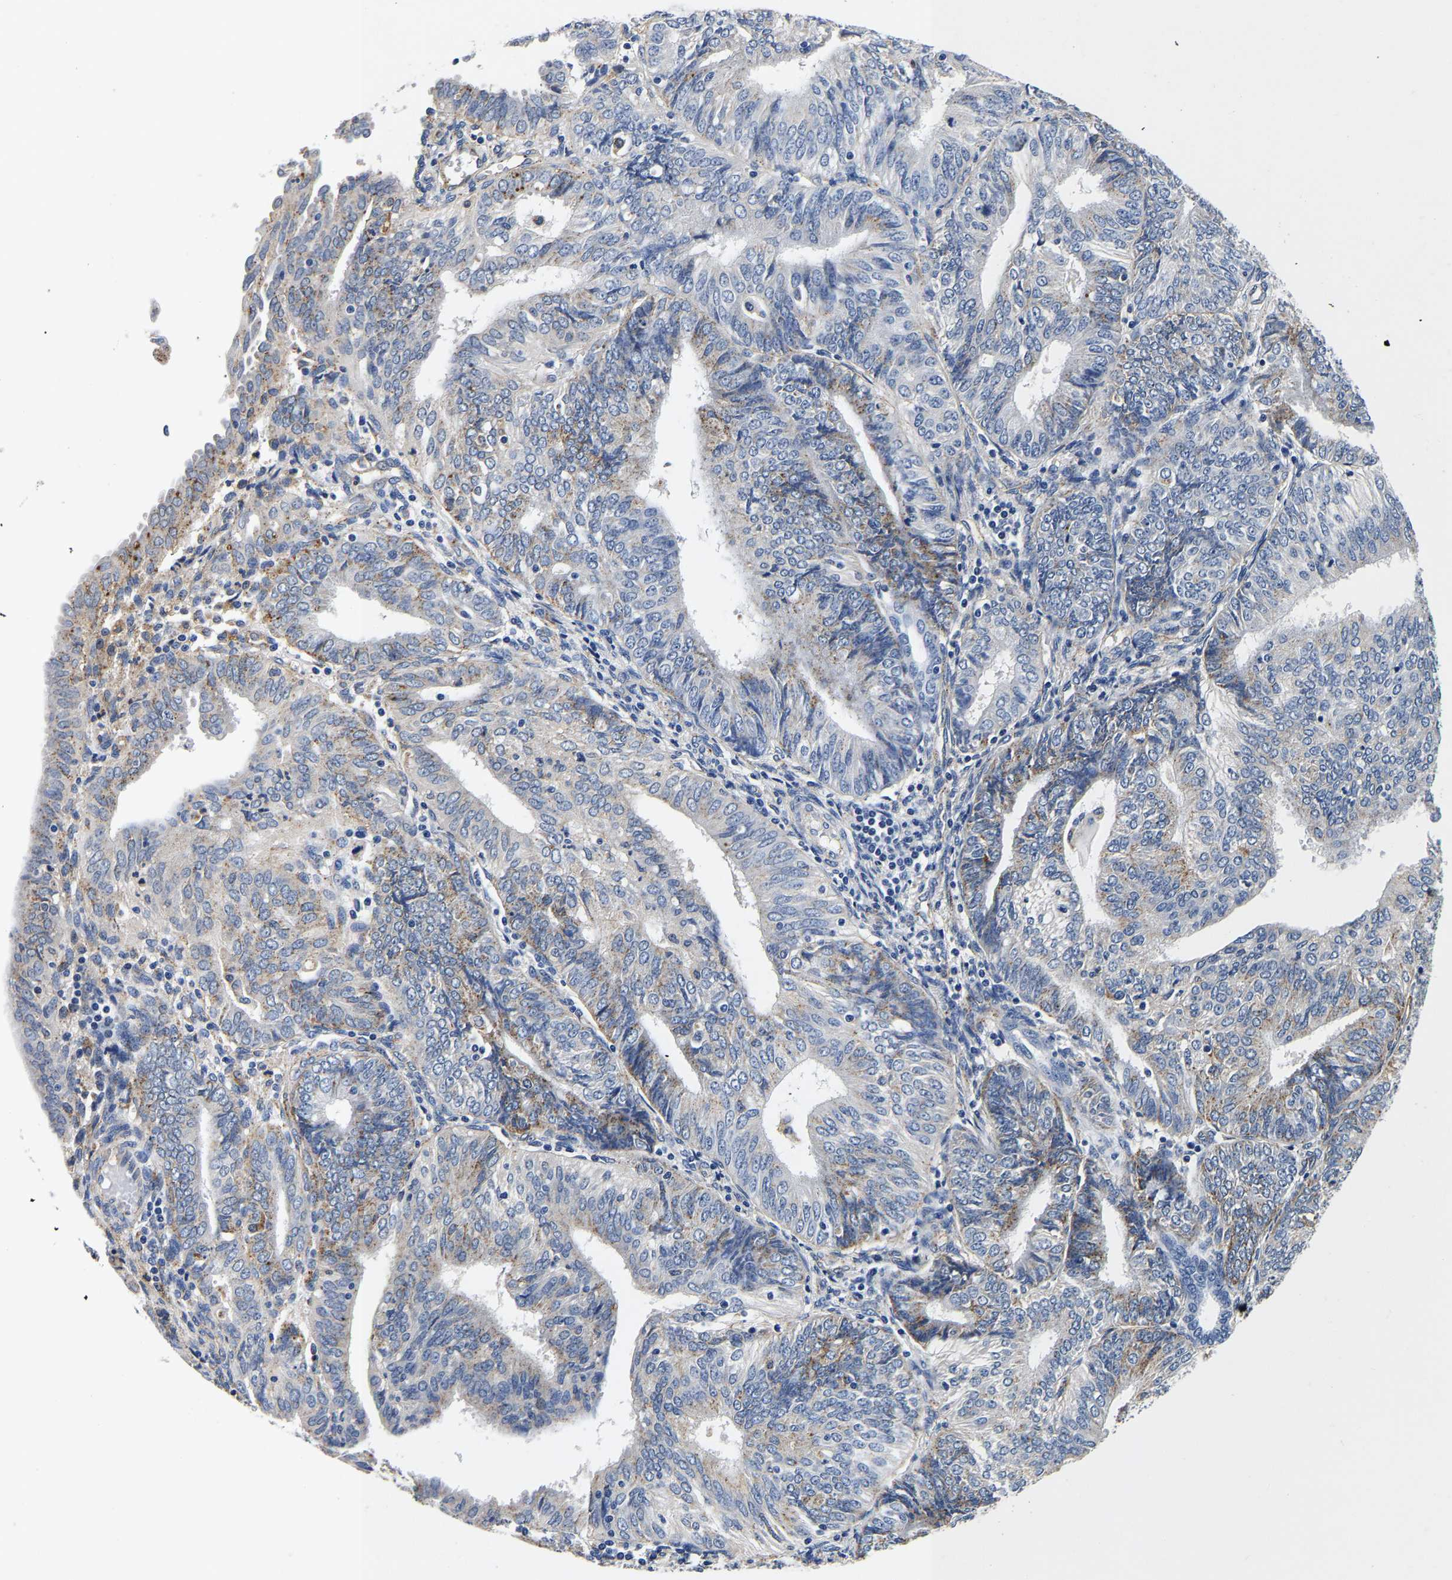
{"staining": {"intensity": "negative", "quantity": "none", "location": "none"}, "tissue": "endometrial cancer", "cell_type": "Tumor cells", "image_type": "cancer", "snomed": [{"axis": "morphology", "description": "Adenocarcinoma, NOS"}, {"axis": "topography", "description": "Endometrium"}], "caption": "IHC of human endometrial cancer (adenocarcinoma) demonstrates no positivity in tumor cells.", "gene": "GRN", "patient": {"sex": "female", "age": 58}}